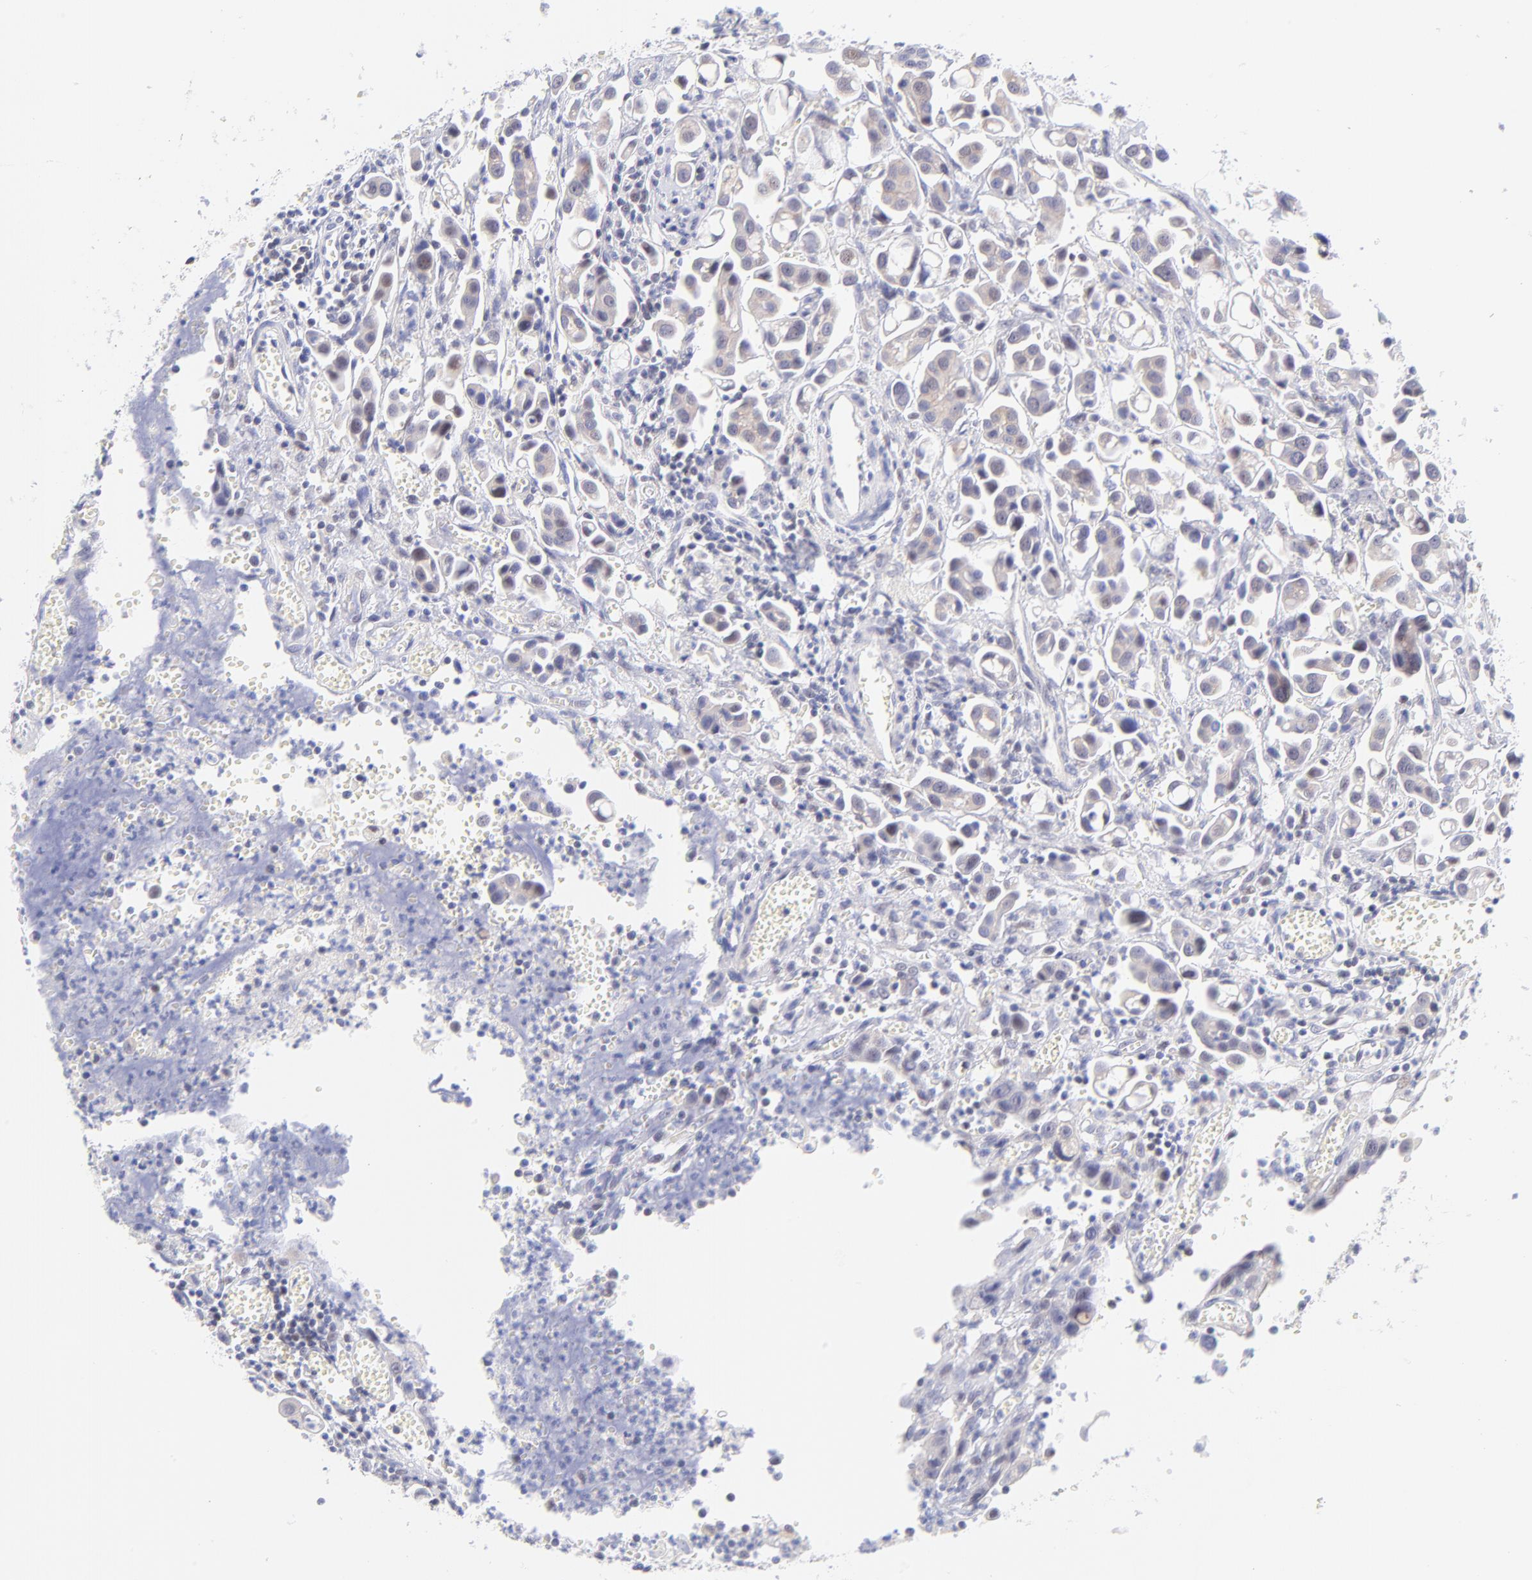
{"staining": {"intensity": "weak", "quantity": ">75%", "location": "cytoplasmic/membranous"}, "tissue": "urothelial cancer", "cell_type": "Tumor cells", "image_type": "cancer", "snomed": [{"axis": "morphology", "description": "Urothelial carcinoma, High grade"}, {"axis": "topography", "description": "Urinary bladder"}], "caption": "The histopathology image shows a brown stain indicating the presence of a protein in the cytoplasmic/membranous of tumor cells in high-grade urothelial carcinoma.", "gene": "PBDC1", "patient": {"sex": "male", "age": 66}}